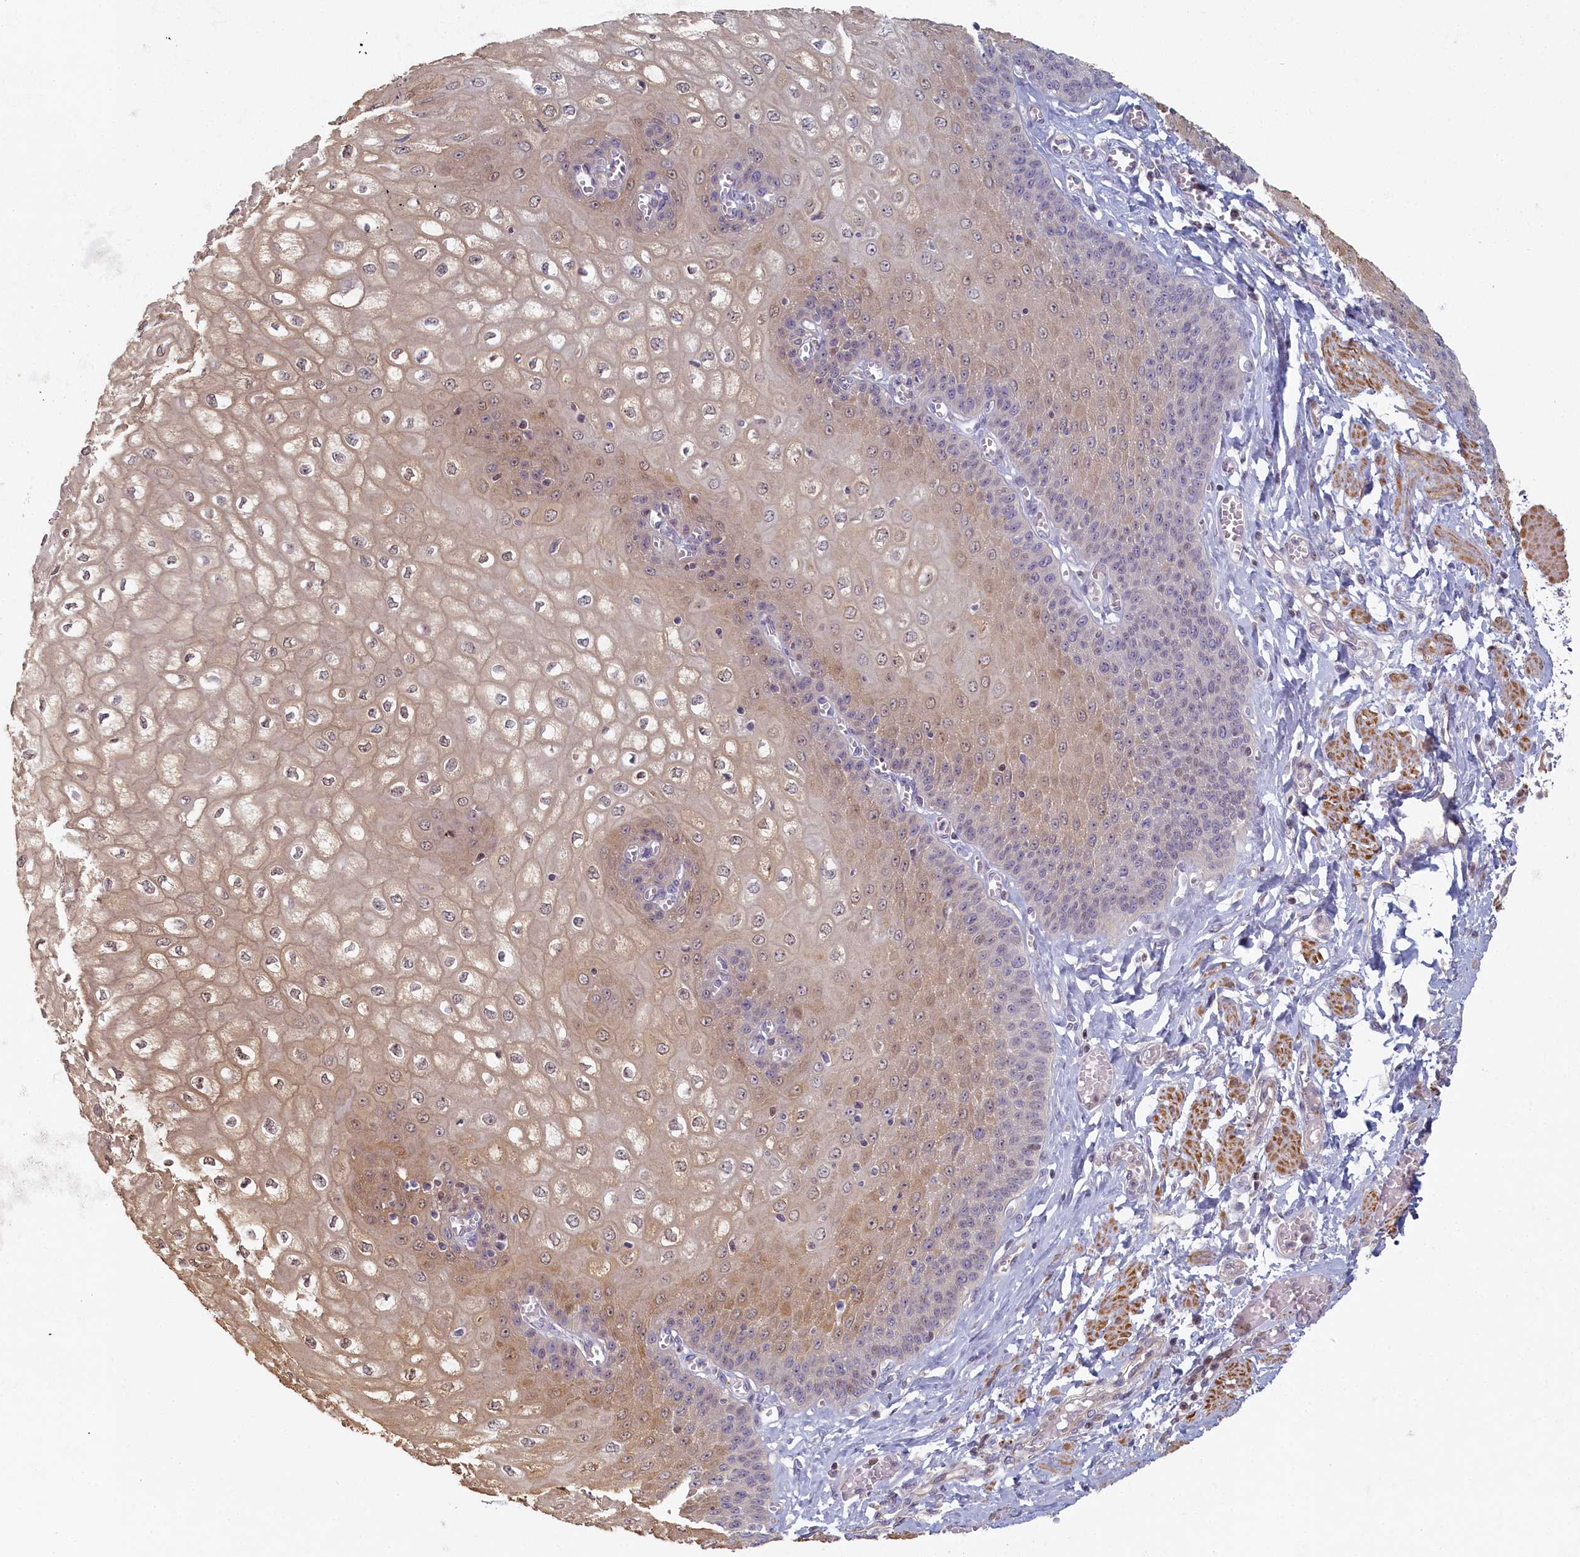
{"staining": {"intensity": "moderate", "quantity": "25%-75%", "location": "cytoplasmic/membranous,nuclear"}, "tissue": "esophagus", "cell_type": "Squamous epithelial cells", "image_type": "normal", "snomed": [{"axis": "morphology", "description": "Normal tissue, NOS"}, {"axis": "topography", "description": "Esophagus"}], "caption": "This micrograph shows immunohistochemistry staining of unremarkable esophagus, with medium moderate cytoplasmic/membranous,nuclear positivity in approximately 25%-75% of squamous epithelial cells.", "gene": "INTS4", "patient": {"sex": "male", "age": 60}}